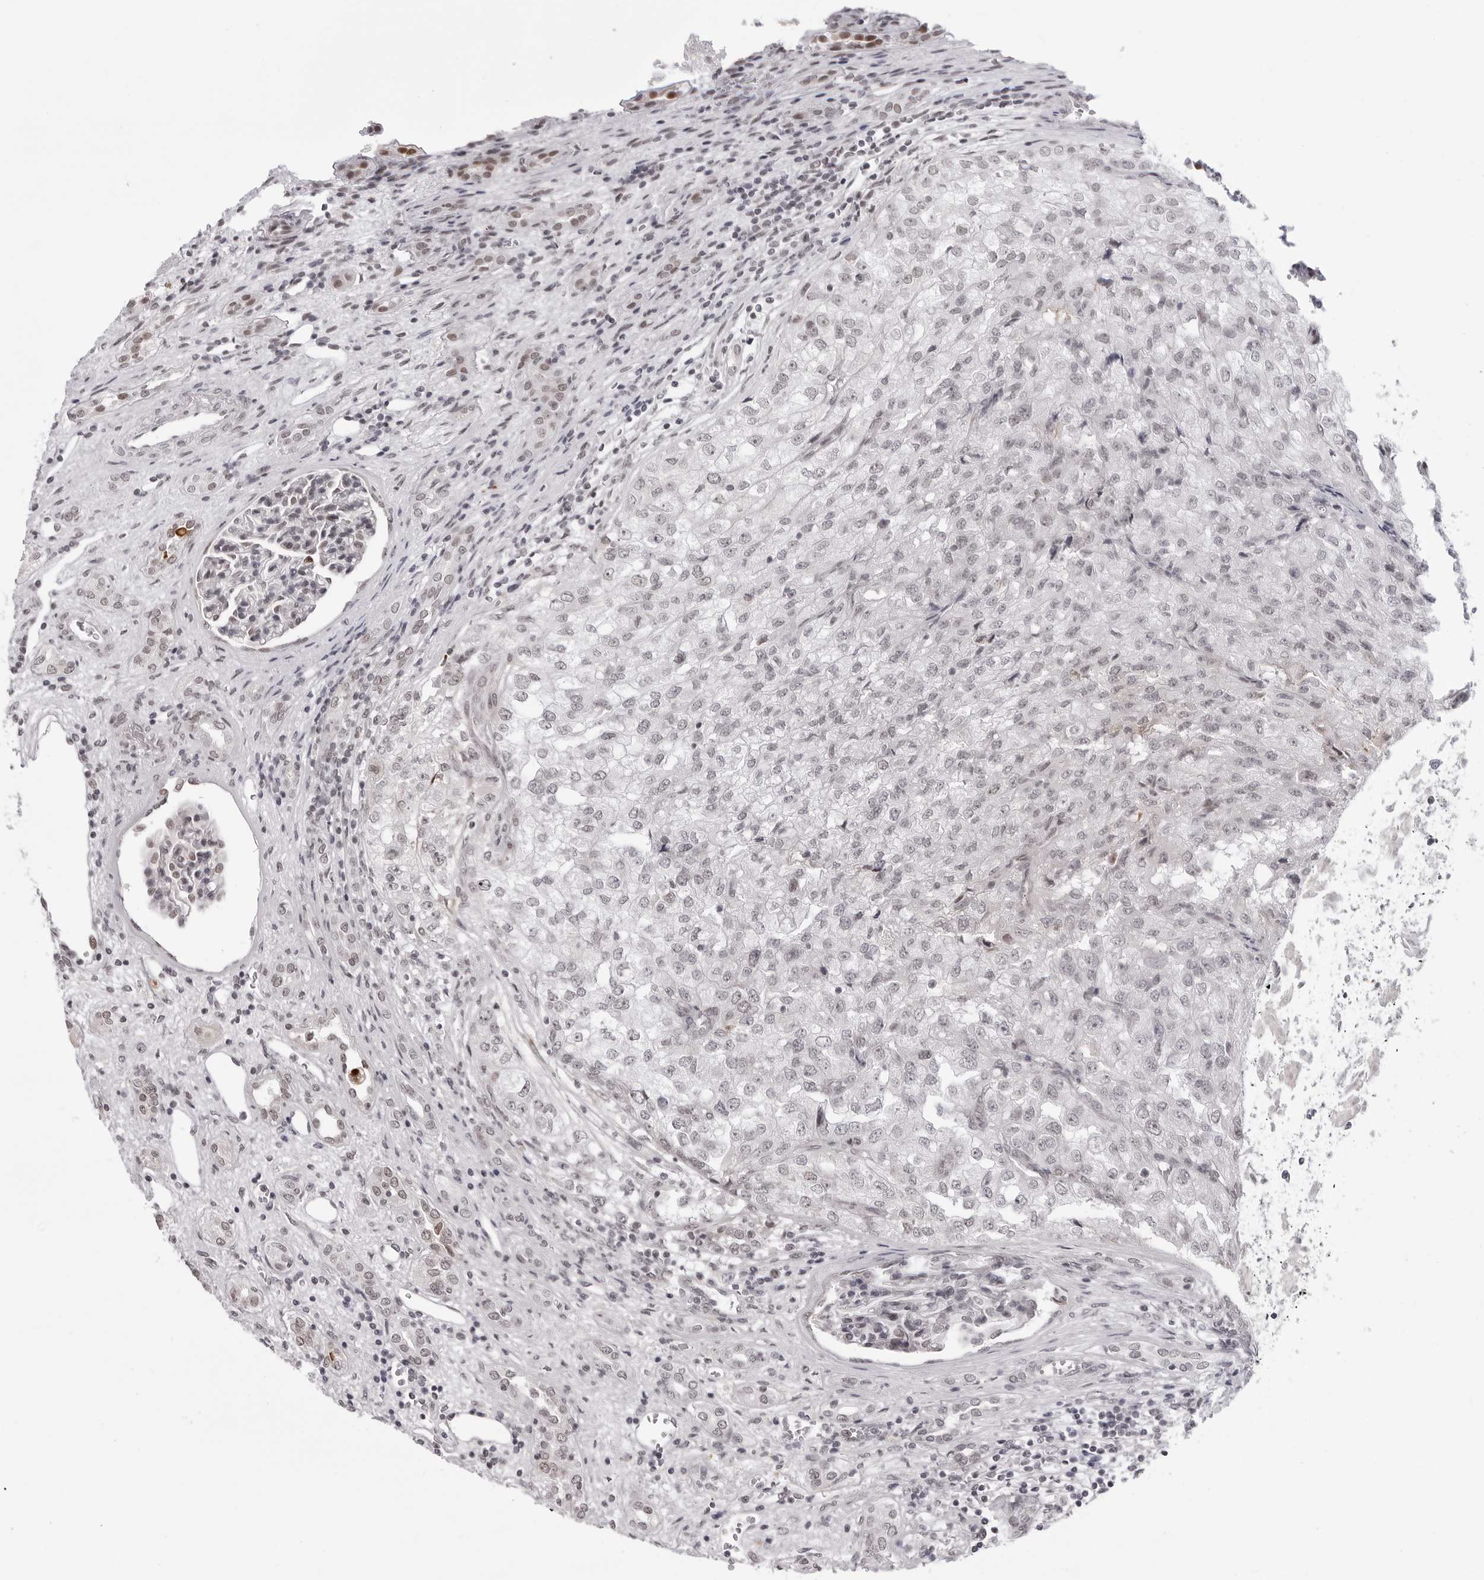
{"staining": {"intensity": "negative", "quantity": "none", "location": "none"}, "tissue": "renal cancer", "cell_type": "Tumor cells", "image_type": "cancer", "snomed": [{"axis": "morphology", "description": "Adenocarcinoma, NOS"}, {"axis": "topography", "description": "Kidney"}], "caption": "Immunohistochemistry (IHC) histopathology image of neoplastic tissue: human adenocarcinoma (renal) stained with DAB exhibits no significant protein expression in tumor cells.", "gene": "PHF3", "patient": {"sex": "female", "age": 54}}